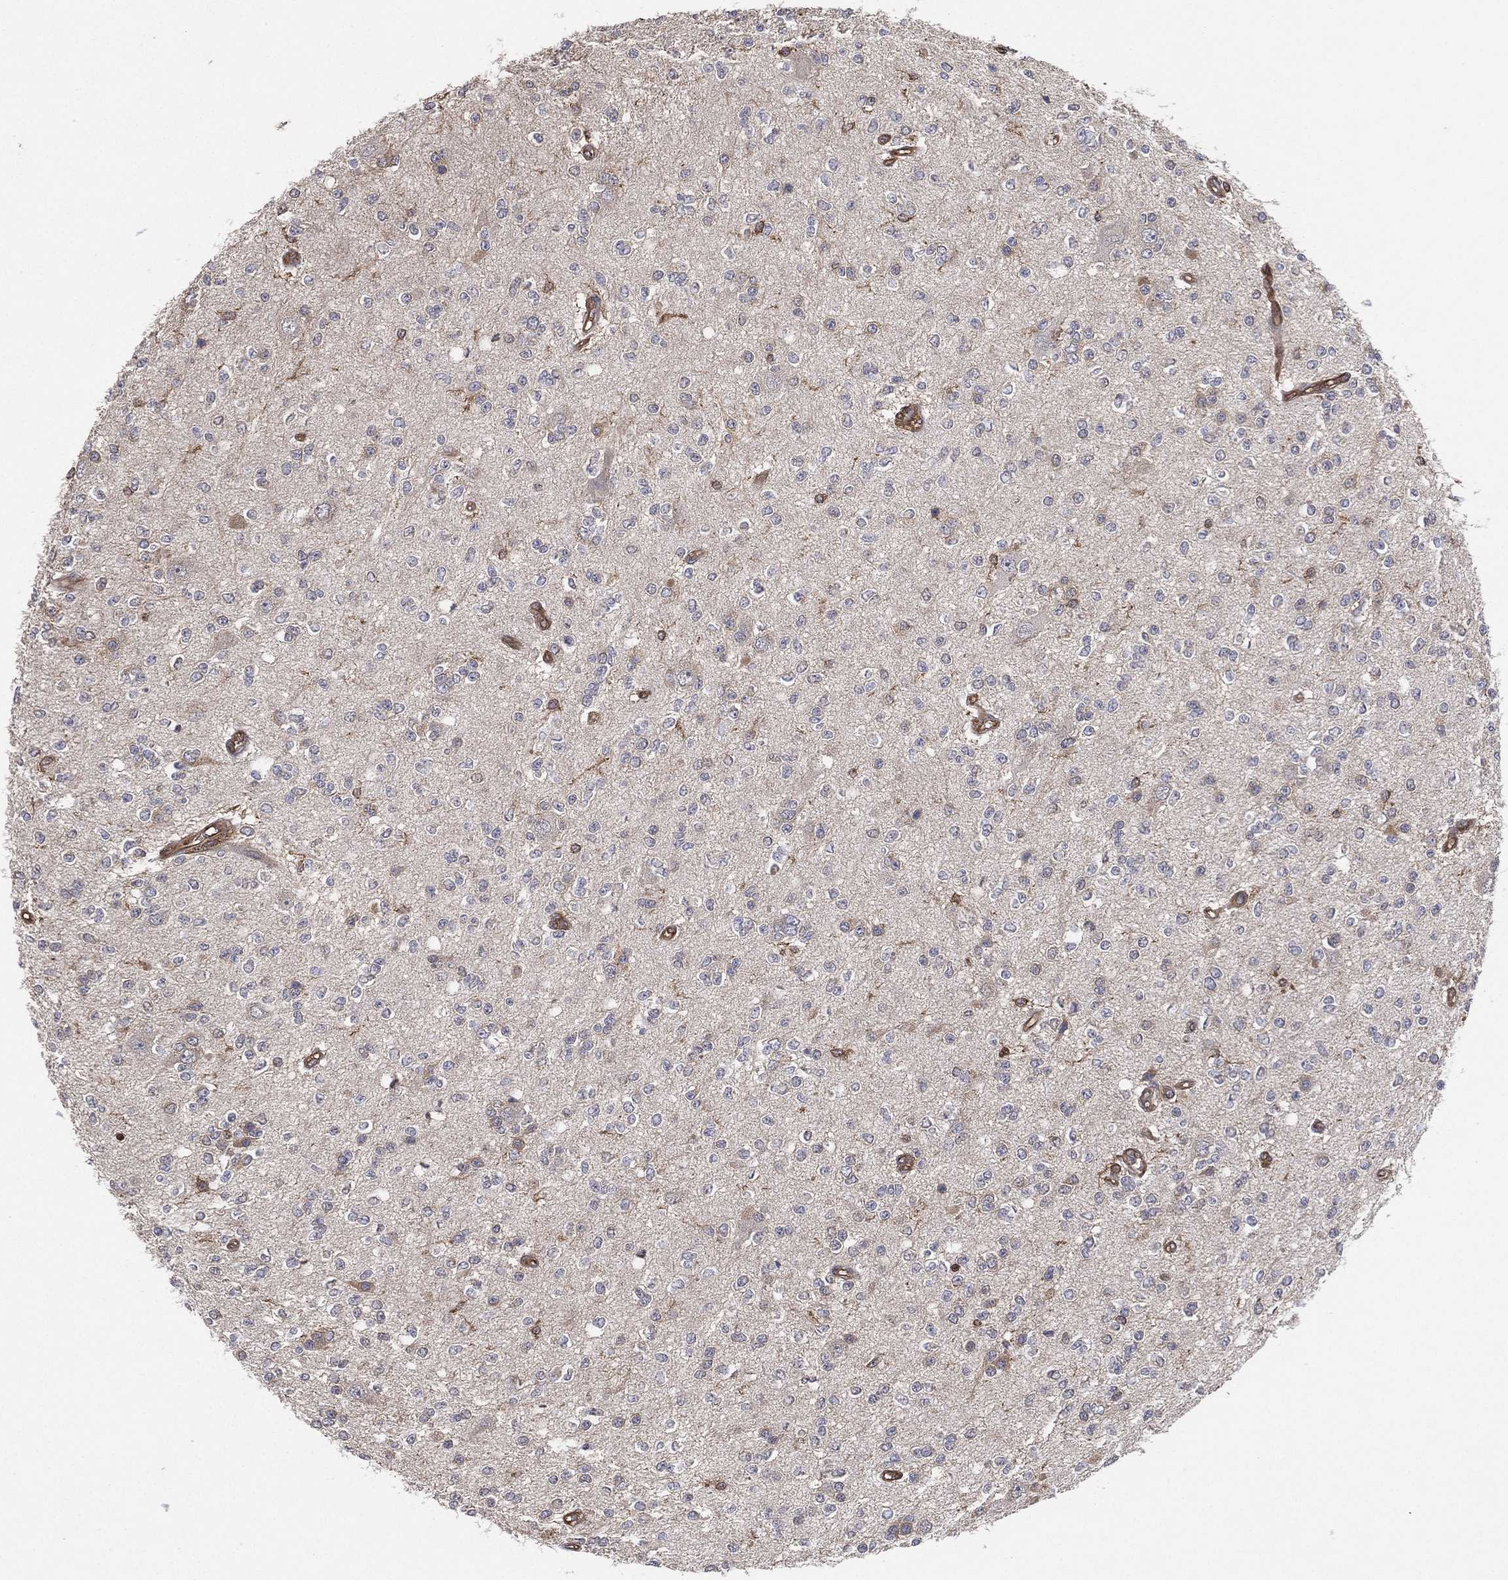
{"staining": {"intensity": "negative", "quantity": "none", "location": "none"}, "tissue": "glioma", "cell_type": "Tumor cells", "image_type": "cancer", "snomed": [{"axis": "morphology", "description": "Glioma, malignant, Low grade"}, {"axis": "topography", "description": "Brain"}], "caption": "This is a histopathology image of IHC staining of glioma, which shows no expression in tumor cells. Brightfield microscopy of immunohistochemistry (IHC) stained with DAB (brown) and hematoxylin (blue), captured at high magnification.", "gene": "PSMG4", "patient": {"sex": "male", "age": 67}}